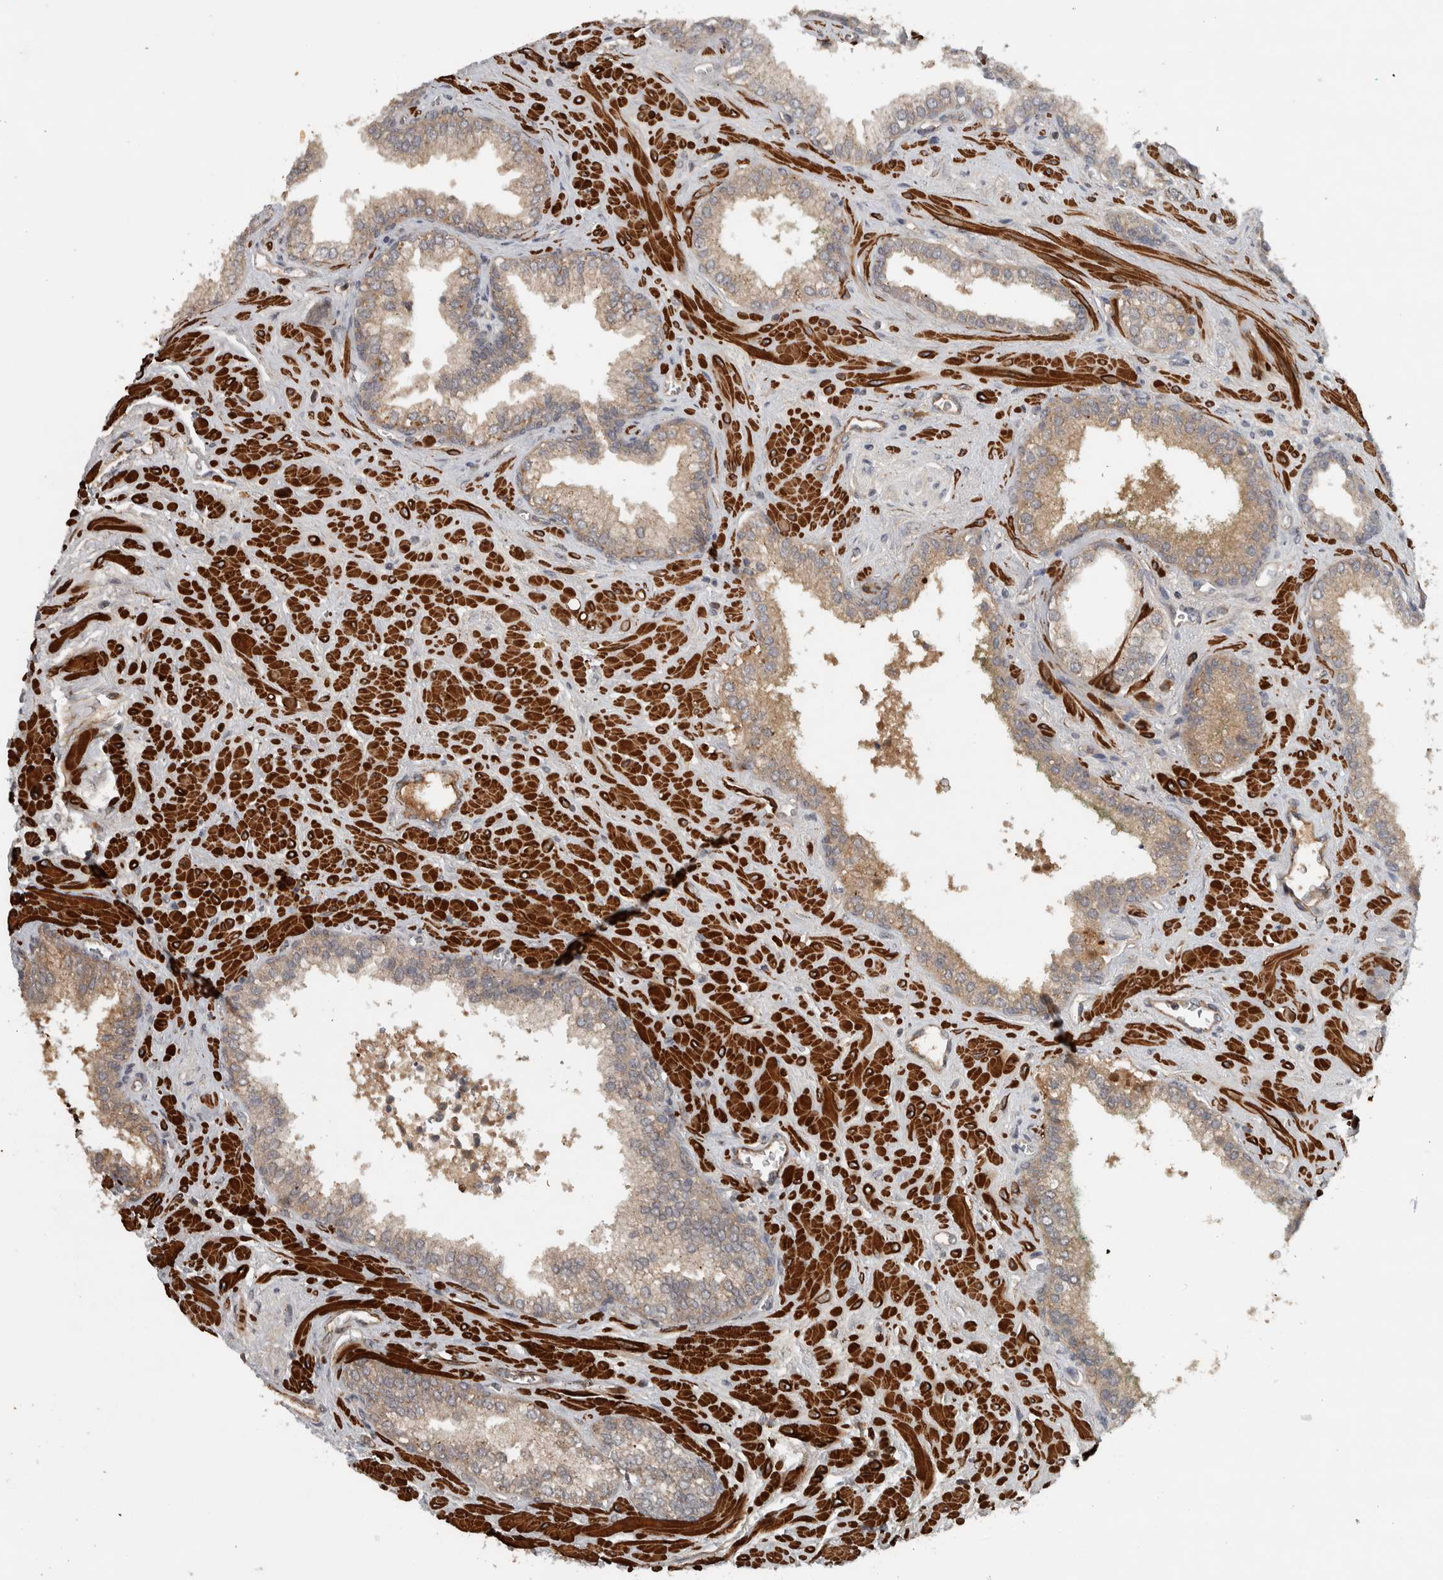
{"staining": {"intensity": "weak", "quantity": ">75%", "location": "cytoplasmic/membranous"}, "tissue": "prostate cancer", "cell_type": "Tumor cells", "image_type": "cancer", "snomed": [{"axis": "morphology", "description": "Adenocarcinoma, Low grade"}, {"axis": "topography", "description": "Prostate"}], "caption": "Immunohistochemical staining of human prostate cancer shows low levels of weak cytoplasmic/membranous protein expression in about >75% of tumor cells. (Brightfield microscopy of DAB IHC at high magnification).", "gene": "LBHD1", "patient": {"sex": "male", "age": 71}}